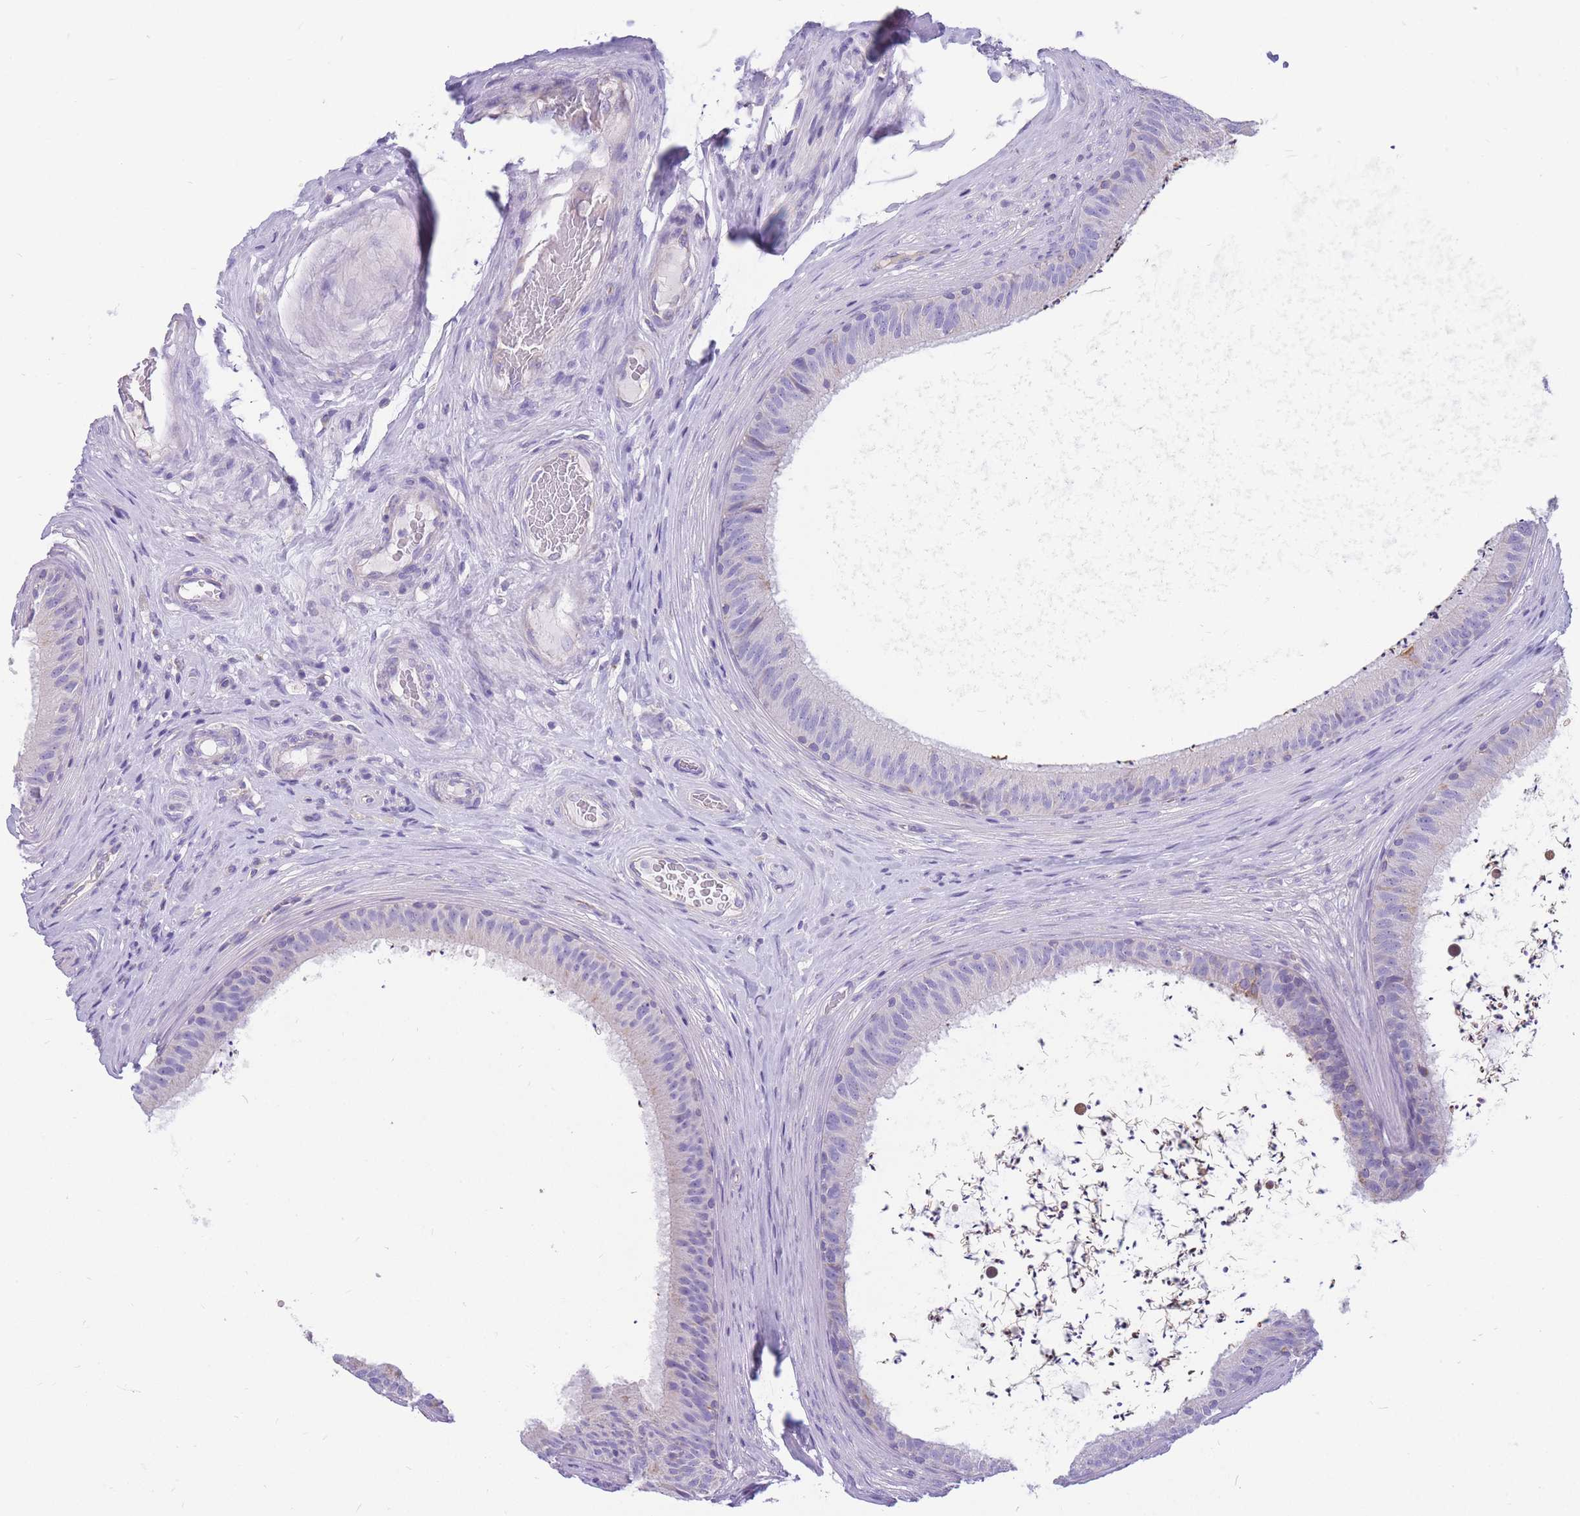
{"staining": {"intensity": "negative", "quantity": "none", "location": "none"}, "tissue": "epididymis", "cell_type": "Glandular cells", "image_type": "normal", "snomed": [{"axis": "morphology", "description": "Normal tissue, NOS"}, {"axis": "topography", "description": "Testis"}, {"axis": "topography", "description": "Epididymis"}], "caption": "Epididymis stained for a protein using immunohistochemistry (IHC) reveals no staining glandular cells.", "gene": "DHRS11", "patient": {"sex": "male", "age": 41}}